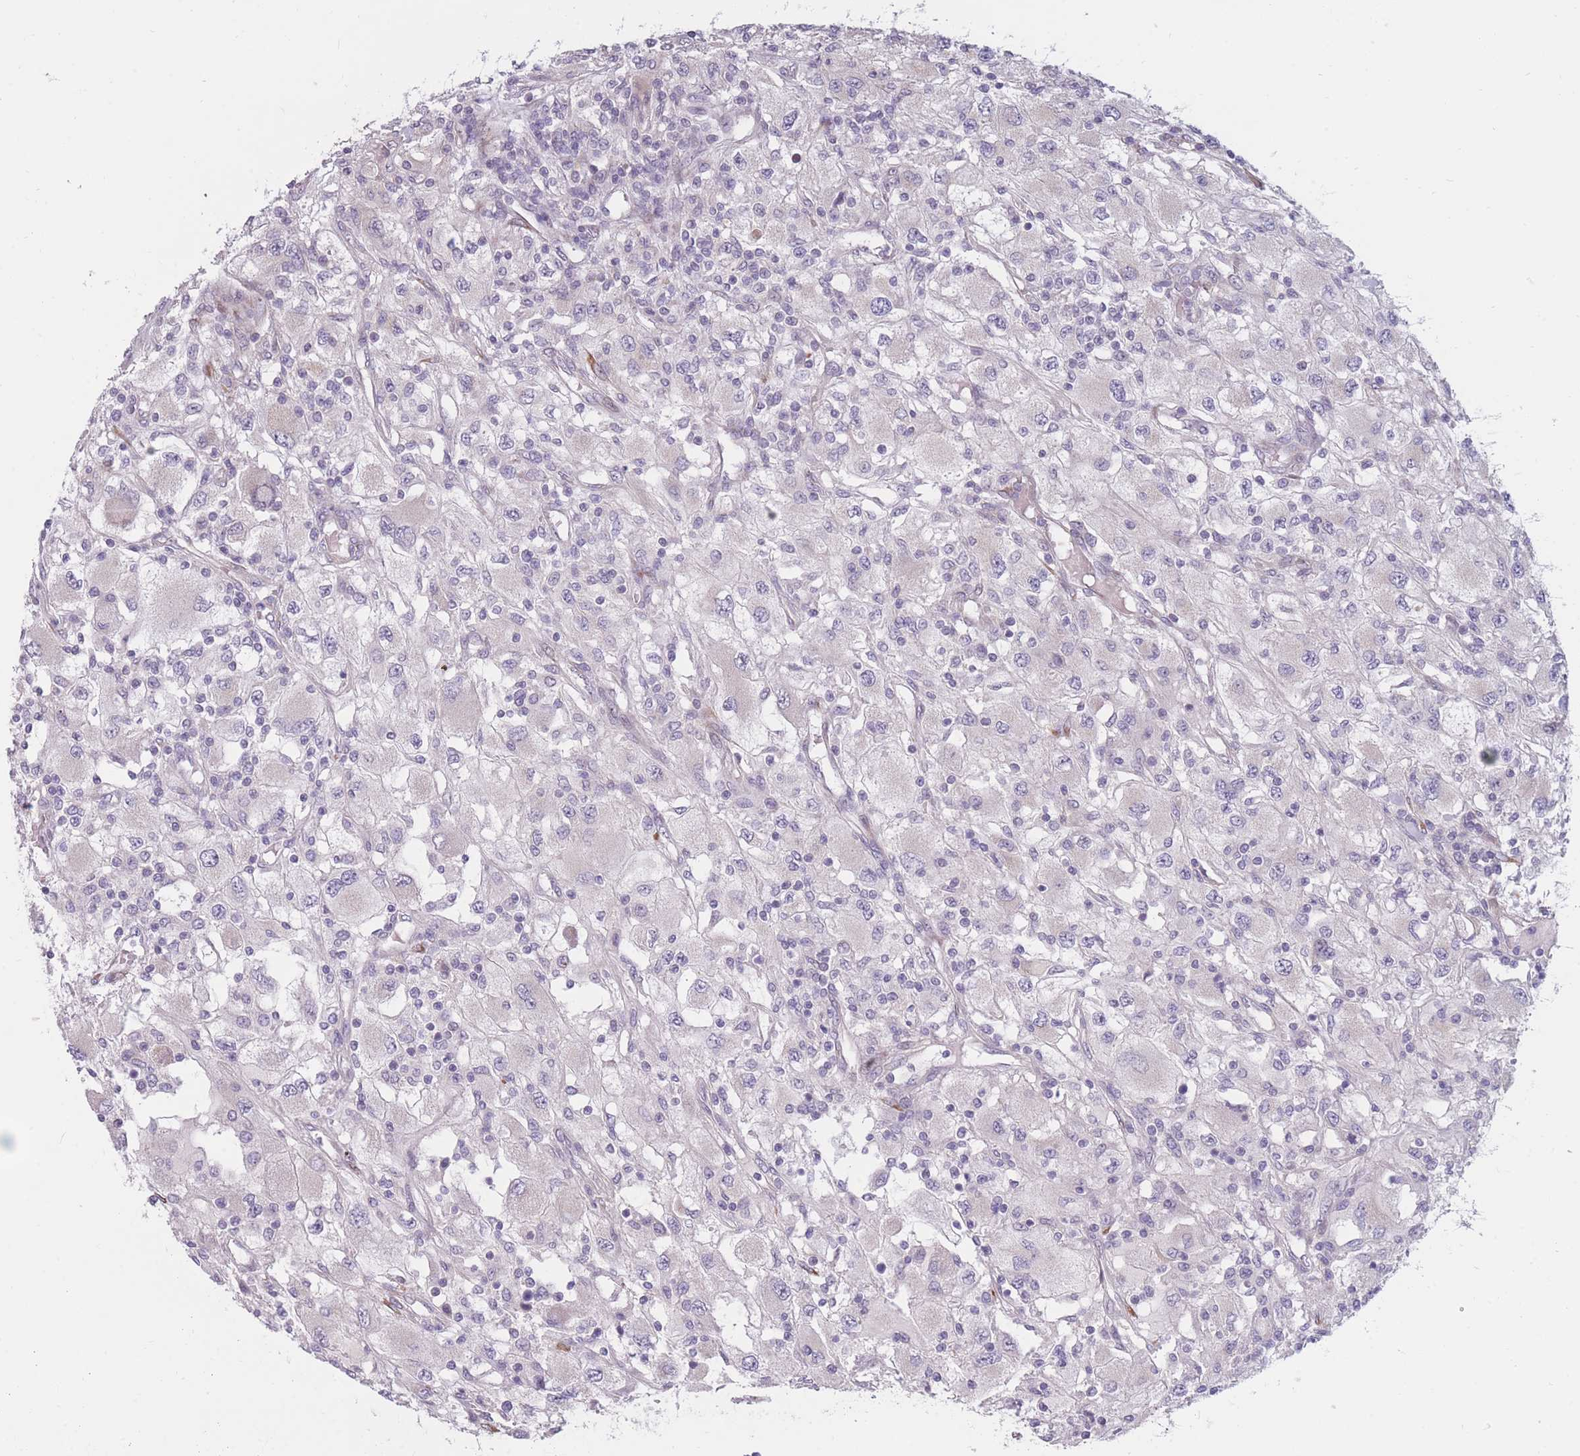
{"staining": {"intensity": "negative", "quantity": "none", "location": "none"}, "tissue": "renal cancer", "cell_type": "Tumor cells", "image_type": "cancer", "snomed": [{"axis": "morphology", "description": "Adenocarcinoma, NOS"}, {"axis": "topography", "description": "Kidney"}], "caption": "The image shows no significant staining in tumor cells of renal cancer (adenocarcinoma).", "gene": "CCNQ", "patient": {"sex": "female", "age": 67}}